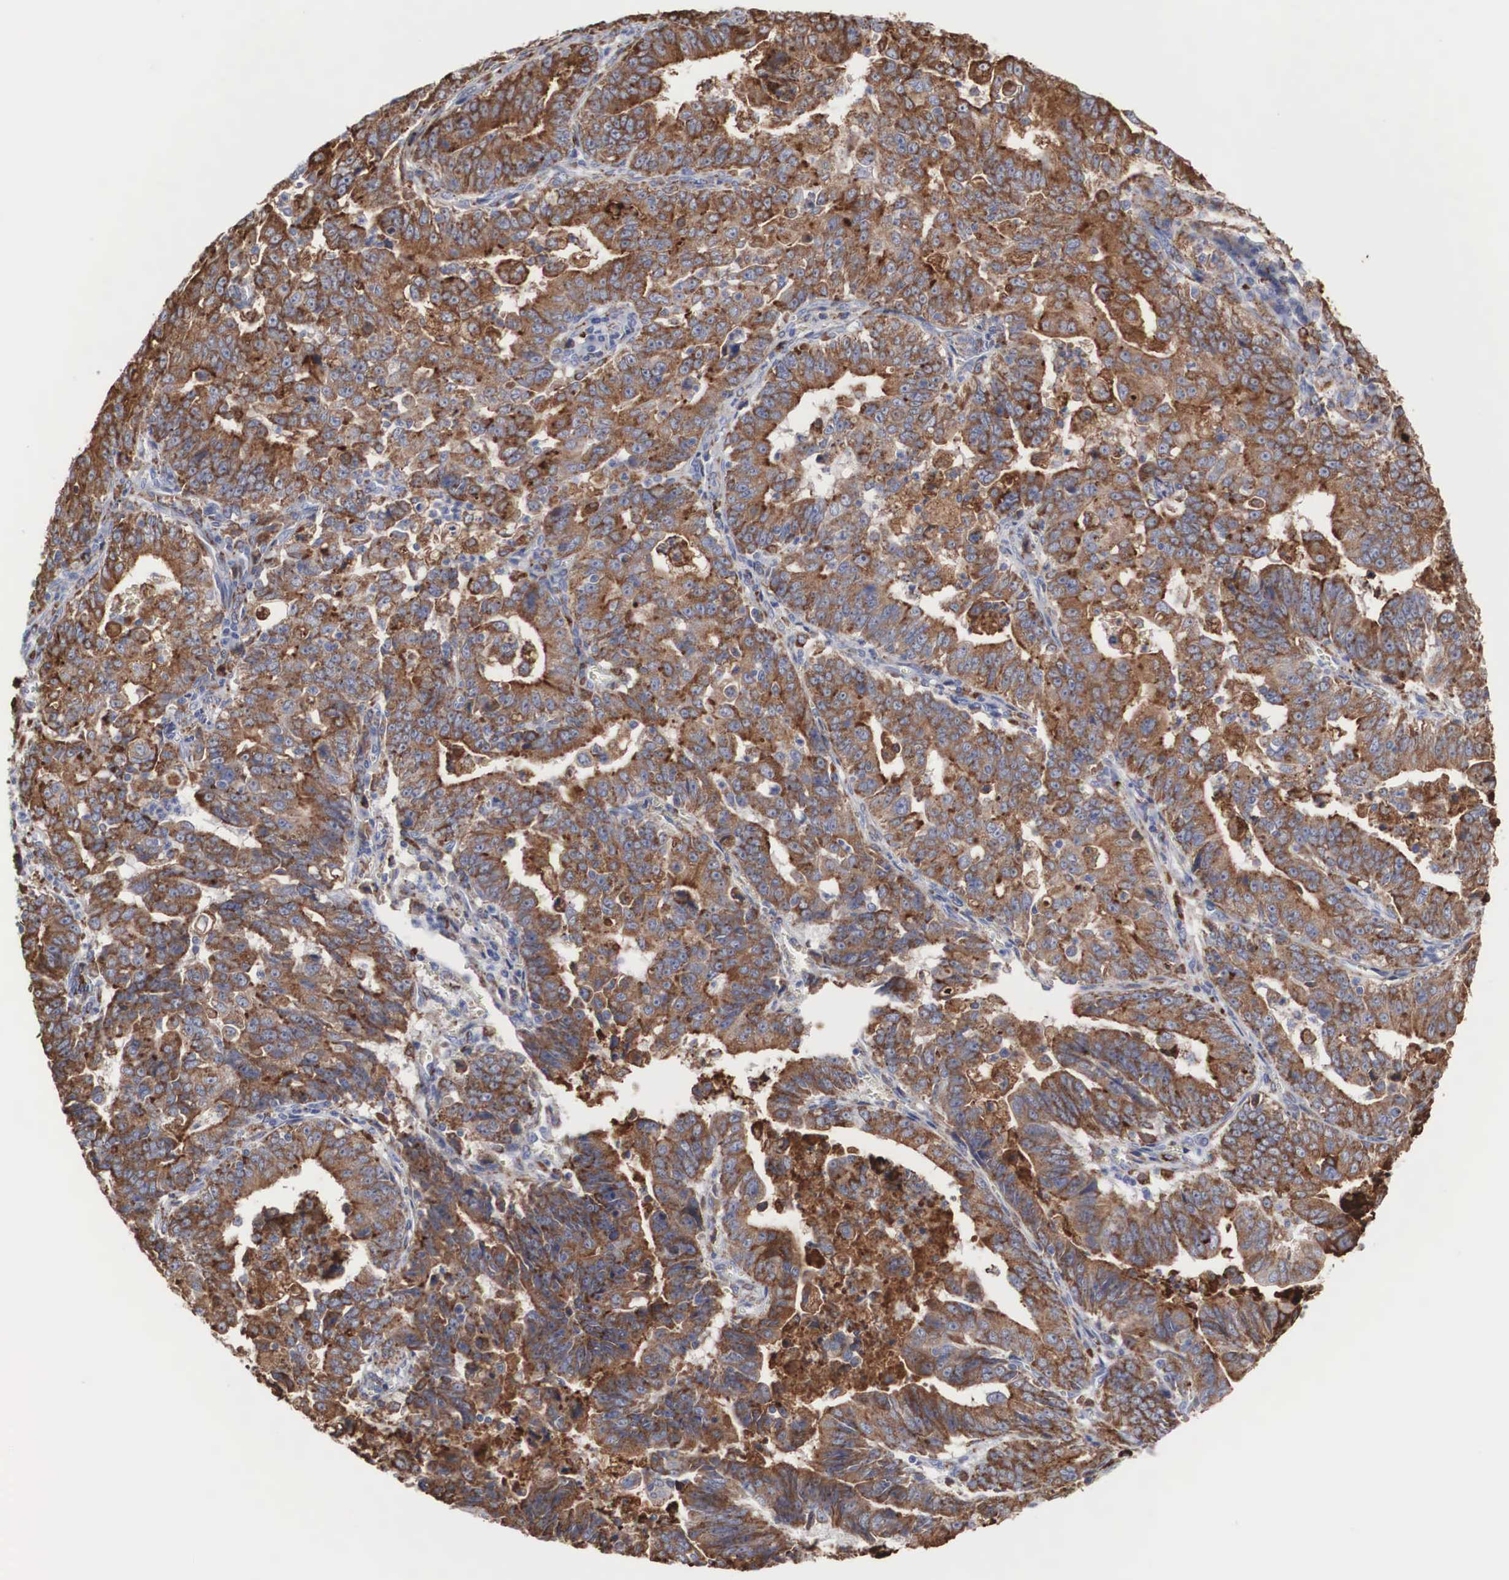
{"staining": {"intensity": "moderate", "quantity": ">75%", "location": "cytoplasmic/membranous"}, "tissue": "stomach cancer", "cell_type": "Tumor cells", "image_type": "cancer", "snomed": [{"axis": "morphology", "description": "Adenocarcinoma, NOS"}, {"axis": "topography", "description": "Stomach, upper"}], "caption": "Brown immunohistochemical staining in human stomach adenocarcinoma reveals moderate cytoplasmic/membranous staining in approximately >75% of tumor cells. The staining was performed using DAB, with brown indicating positive protein expression. Nuclei are stained blue with hematoxylin.", "gene": "LGALS3BP", "patient": {"sex": "female", "age": 50}}